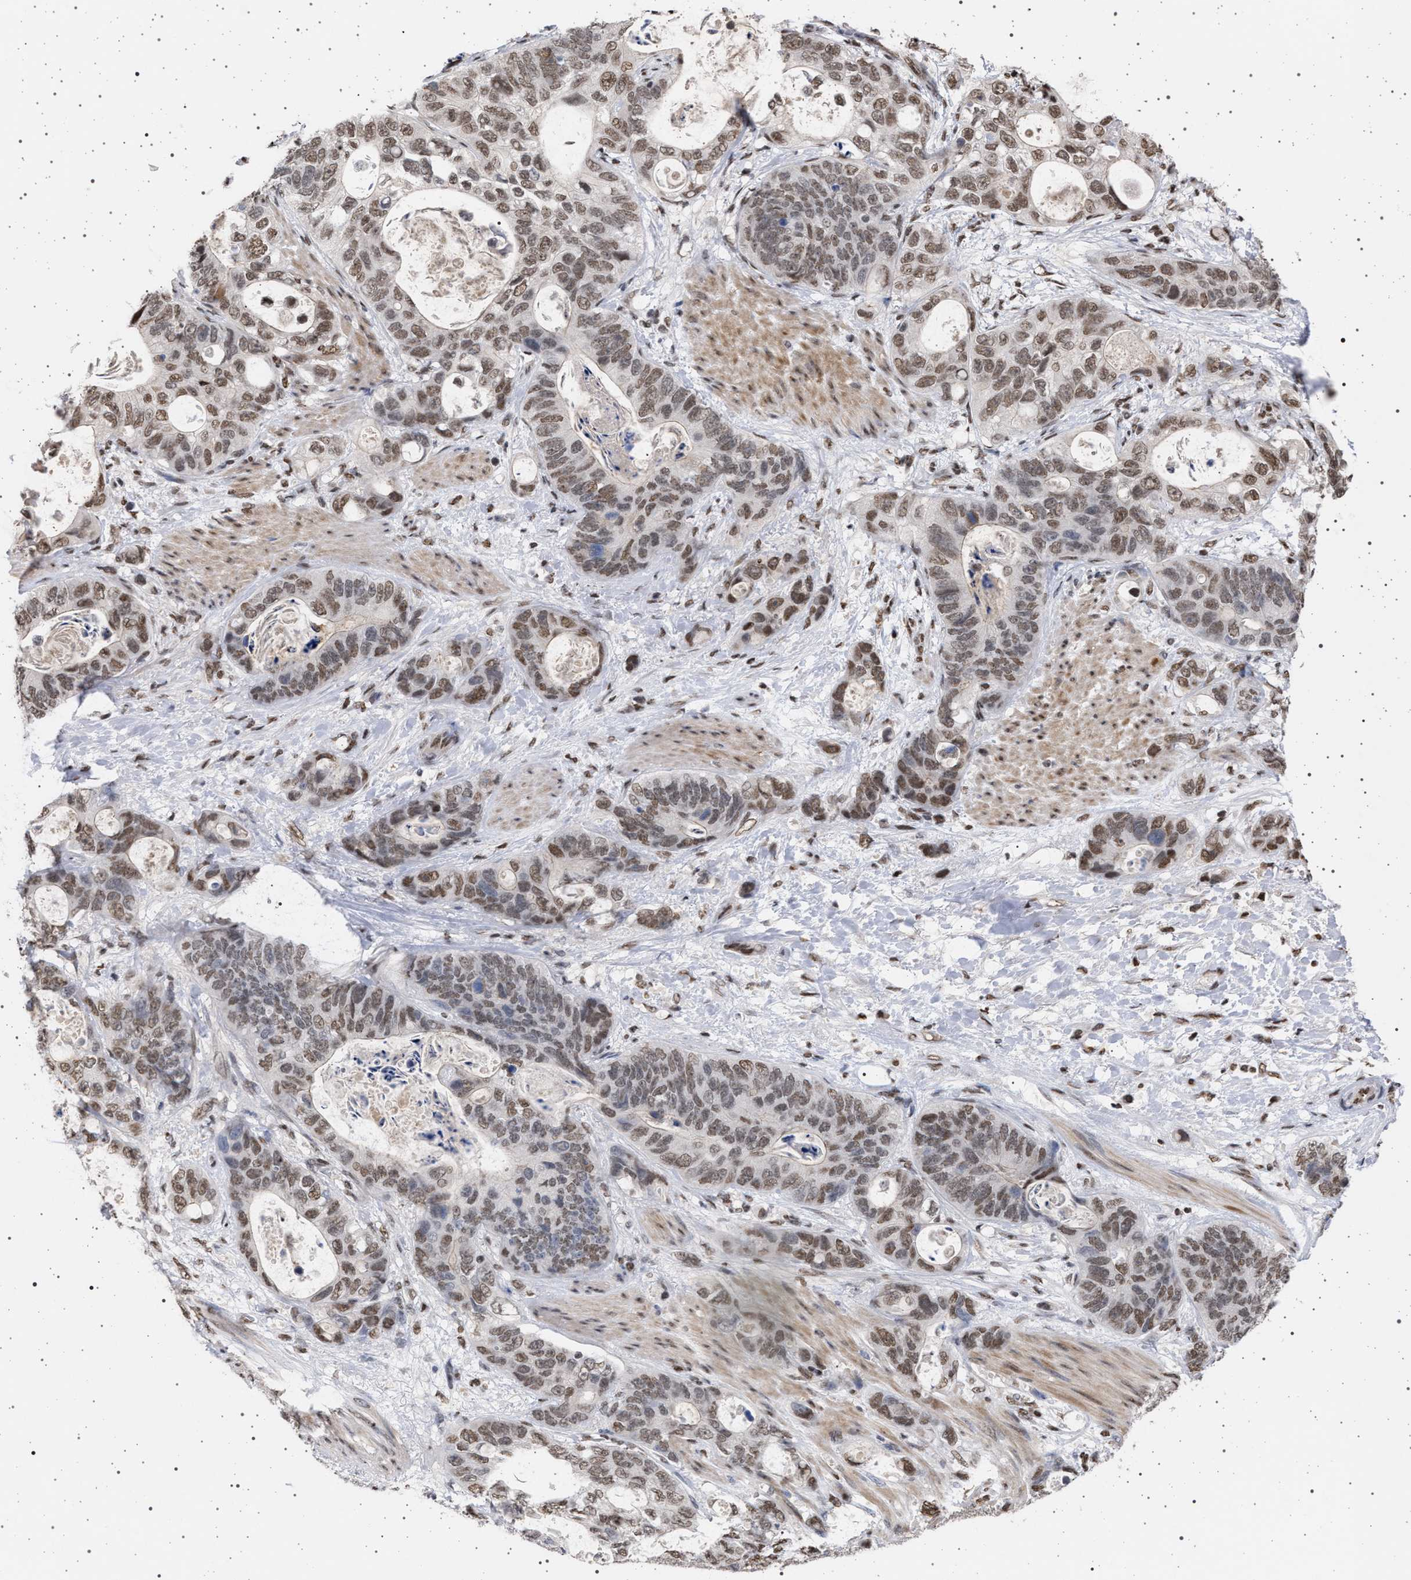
{"staining": {"intensity": "moderate", "quantity": ">75%", "location": "nuclear"}, "tissue": "stomach cancer", "cell_type": "Tumor cells", "image_type": "cancer", "snomed": [{"axis": "morphology", "description": "Normal tissue, NOS"}, {"axis": "morphology", "description": "Adenocarcinoma, NOS"}, {"axis": "topography", "description": "Stomach"}], "caption": "Stomach adenocarcinoma stained with immunohistochemistry (IHC) reveals moderate nuclear staining in approximately >75% of tumor cells. (DAB IHC with brightfield microscopy, high magnification).", "gene": "PHF12", "patient": {"sex": "female", "age": 89}}